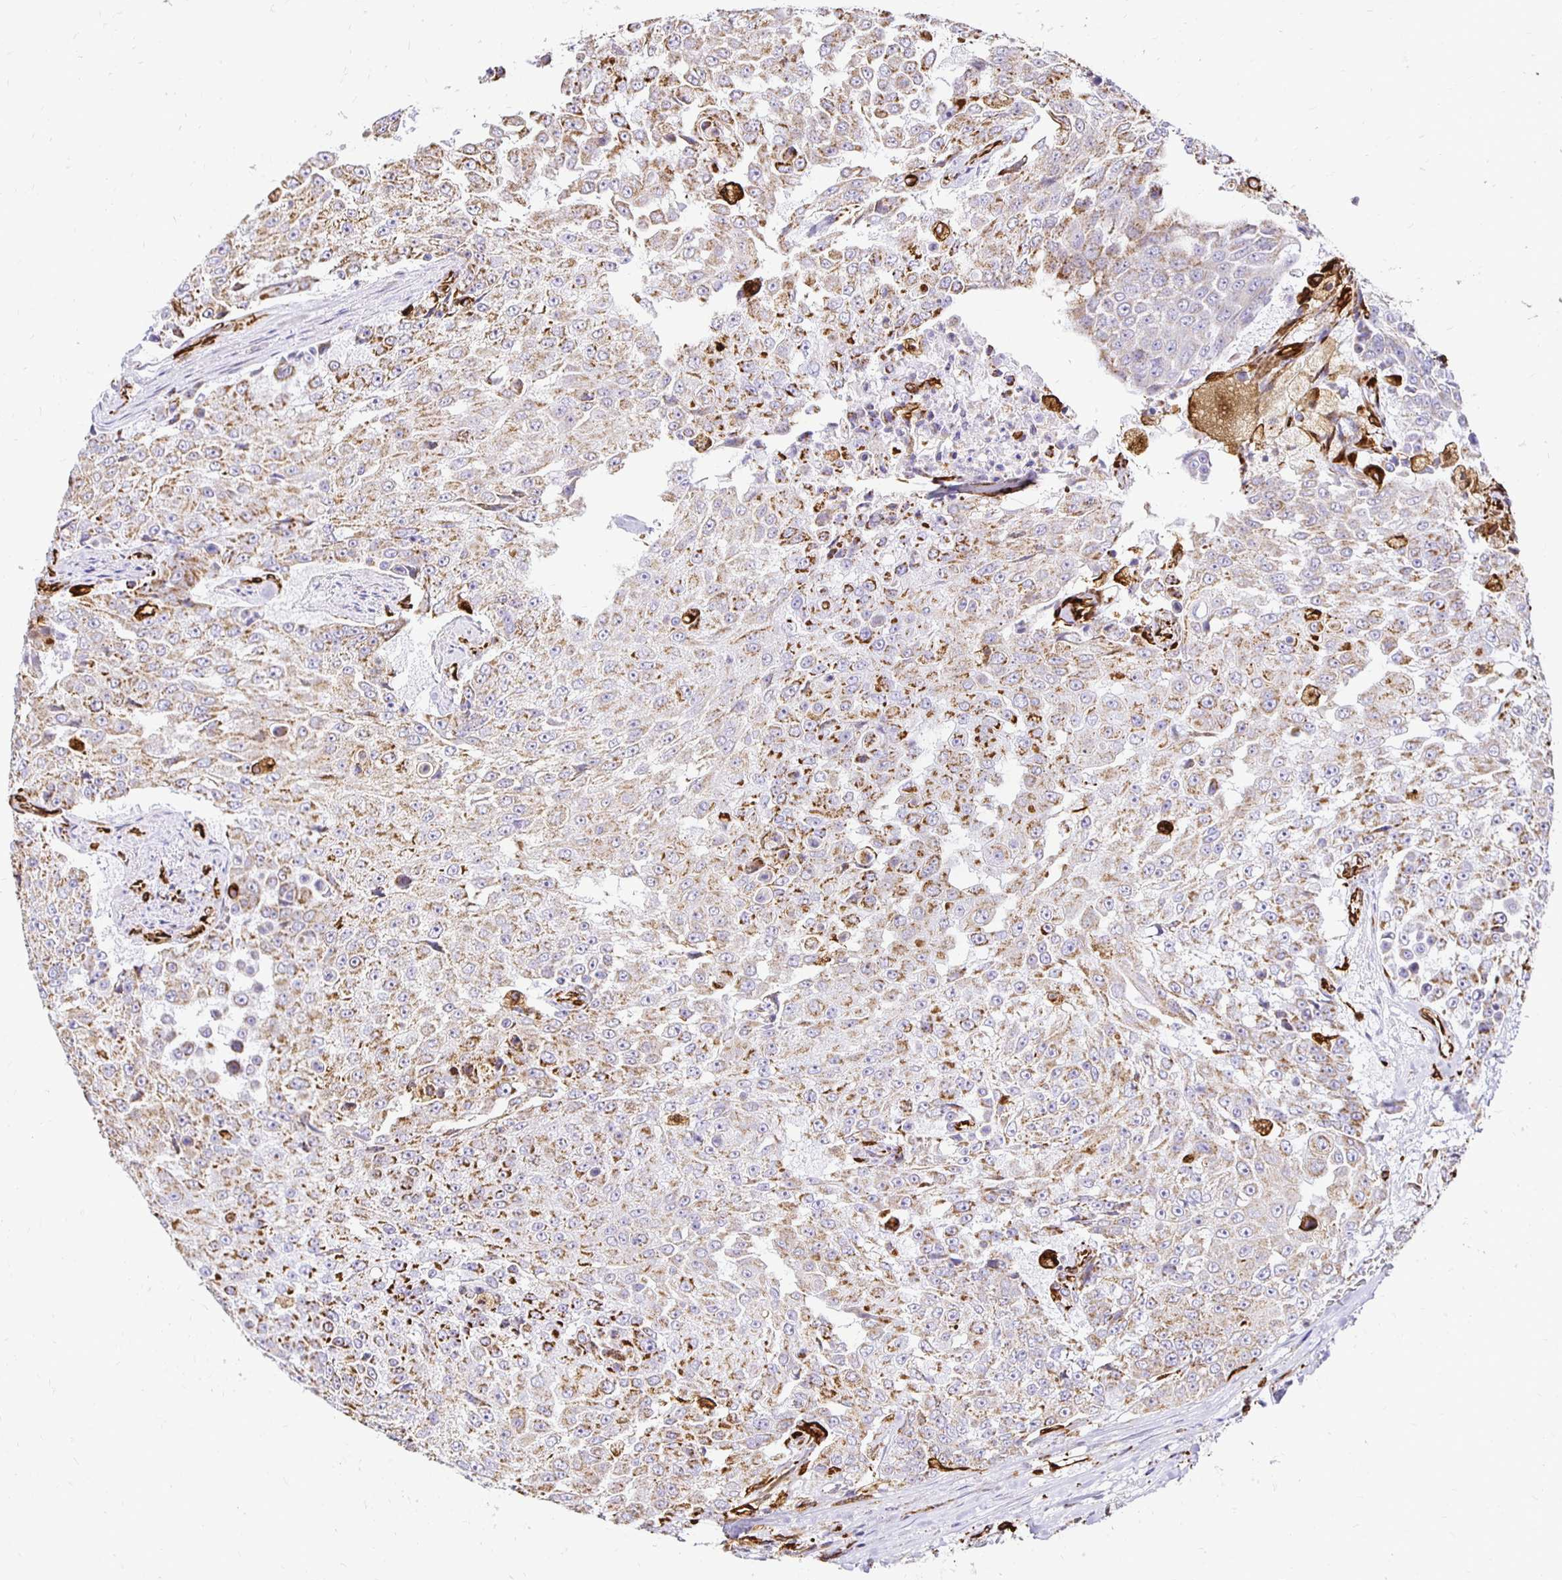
{"staining": {"intensity": "moderate", "quantity": "25%-75%", "location": "cytoplasmic/membranous"}, "tissue": "urothelial cancer", "cell_type": "Tumor cells", "image_type": "cancer", "snomed": [{"axis": "morphology", "description": "Urothelial carcinoma, High grade"}, {"axis": "topography", "description": "Urinary bladder"}], "caption": "Protein staining demonstrates moderate cytoplasmic/membranous expression in approximately 25%-75% of tumor cells in high-grade urothelial carcinoma.", "gene": "PLAAT2", "patient": {"sex": "female", "age": 63}}